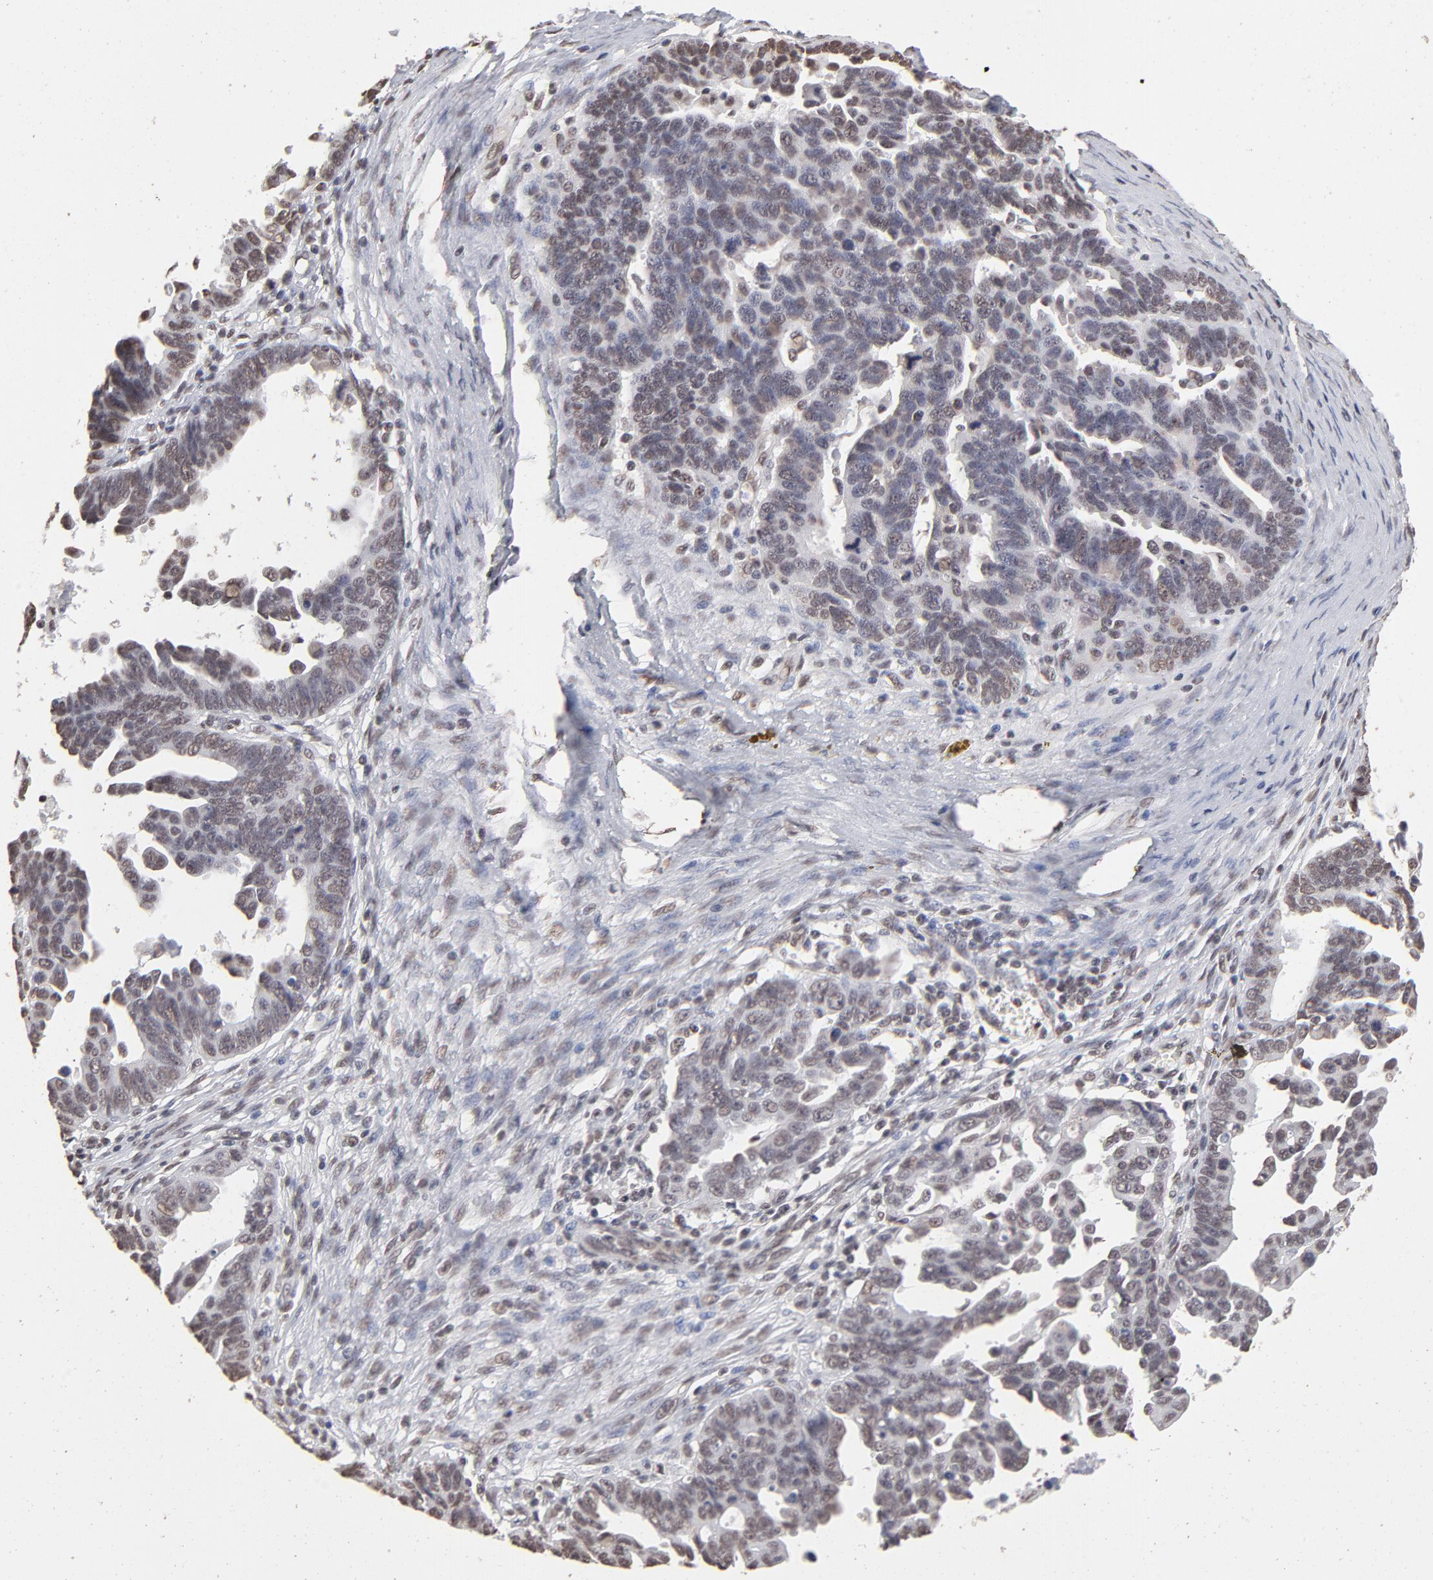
{"staining": {"intensity": "weak", "quantity": "25%-75%", "location": "nuclear"}, "tissue": "ovarian cancer", "cell_type": "Tumor cells", "image_type": "cancer", "snomed": [{"axis": "morphology", "description": "Carcinoma, endometroid"}, {"axis": "morphology", "description": "Cystadenocarcinoma, serous, NOS"}, {"axis": "topography", "description": "Ovary"}], "caption": "Approximately 25%-75% of tumor cells in ovarian serous cystadenocarcinoma demonstrate weak nuclear protein staining as visualized by brown immunohistochemical staining.", "gene": "ZNF3", "patient": {"sex": "female", "age": 45}}